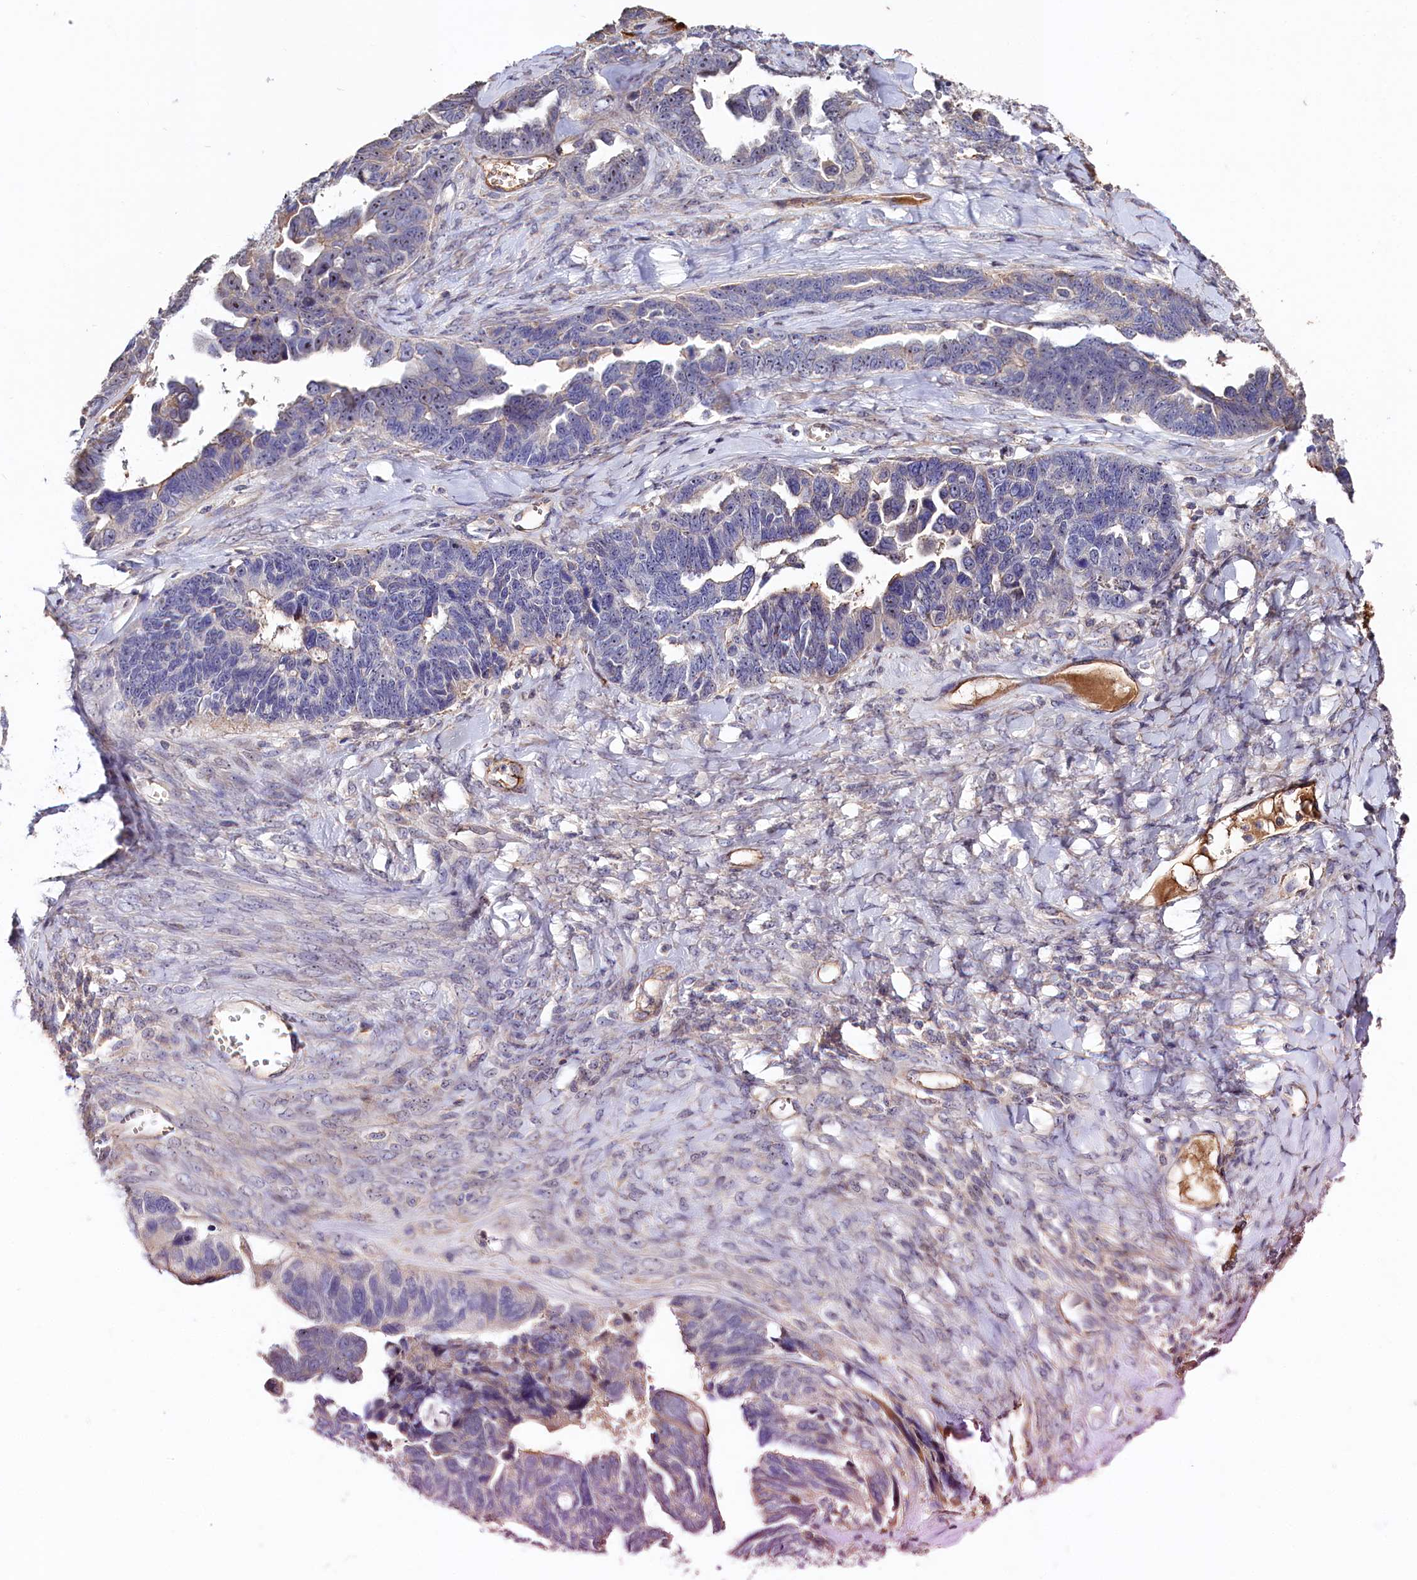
{"staining": {"intensity": "moderate", "quantity": "<25%", "location": "nuclear"}, "tissue": "ovarian cancer", "cell_type": "Tumor cells", "image_type": "cancer", "snomed": [{"axis": "morphology", "description": "Cystadenocarcinoma, serous, NOS"}, {"axis": "topography", "description": "Ovary"}], "caption": "DAB (3,3'-diaminobenzidine) immunohistochemical staining of ovarian cancer (serous cystadenocarcinoma) displays moderate nuclear protein staining in about <25% of tumor cells.", "gene": "RPUSD3", "patient": {"sex": "female", "age": 79}}